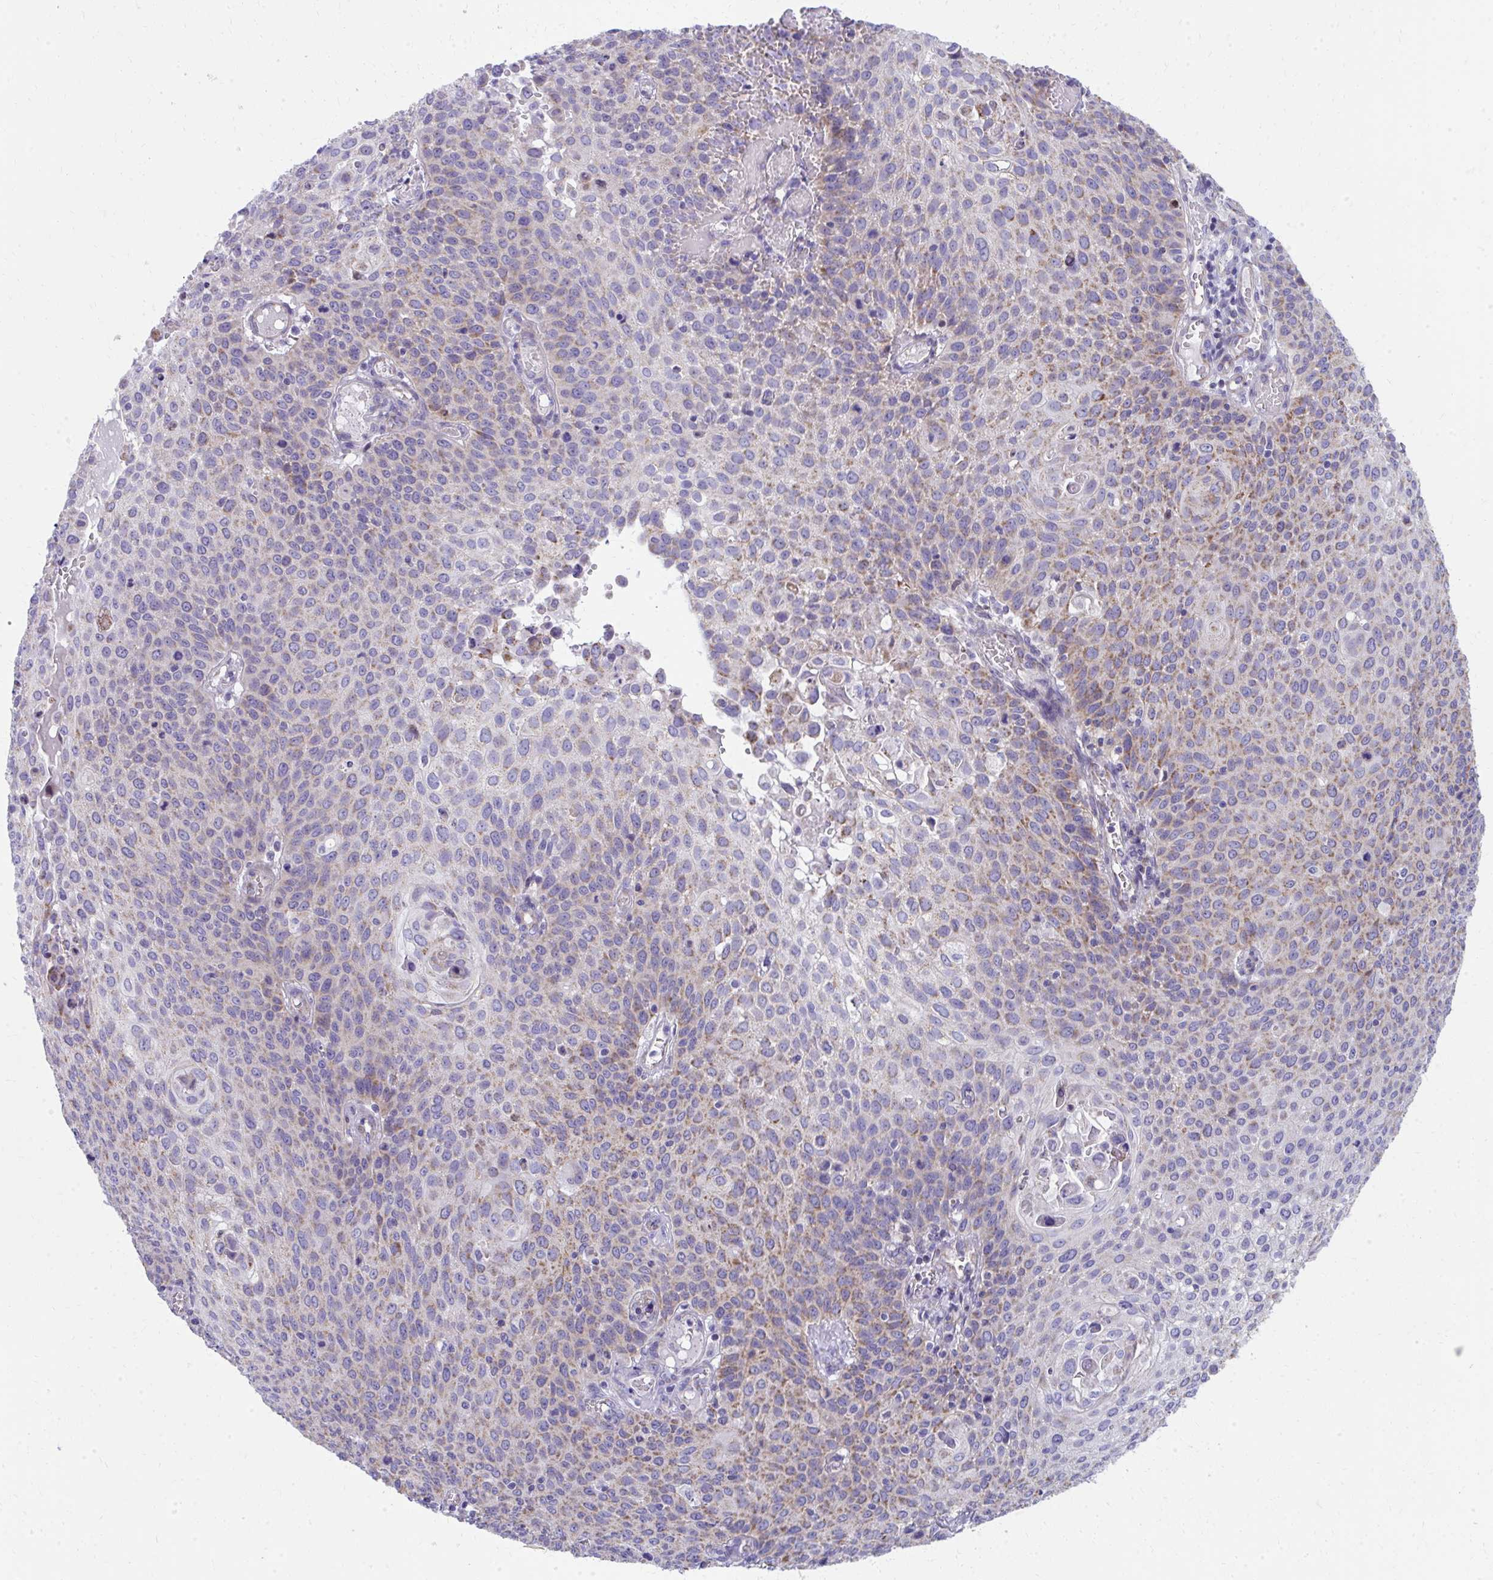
{"staining": {"intensity": "weak", "quantity": "25%-75%", "location": "cytoplasmic/membranous"}, "tissue": "cervical cancer", "cell_type": "Tumor cells", "image_type": "cancer", "snomed": [{"axis": "morphology", "description": "Squamous cell carcinoma, NOS"}, {"axis": "topography", "description": "Cervix"}], "caption": "Protein analysis of cervical cancer tissue displays weak cytoplasmic/membranous positivity in approximately 25%-75% of tumor cells. Ihc stains the protein in brown and the nuclei are stained blue.", "gene": "IL37", "patient": {"sex": "female", "age": 65}}